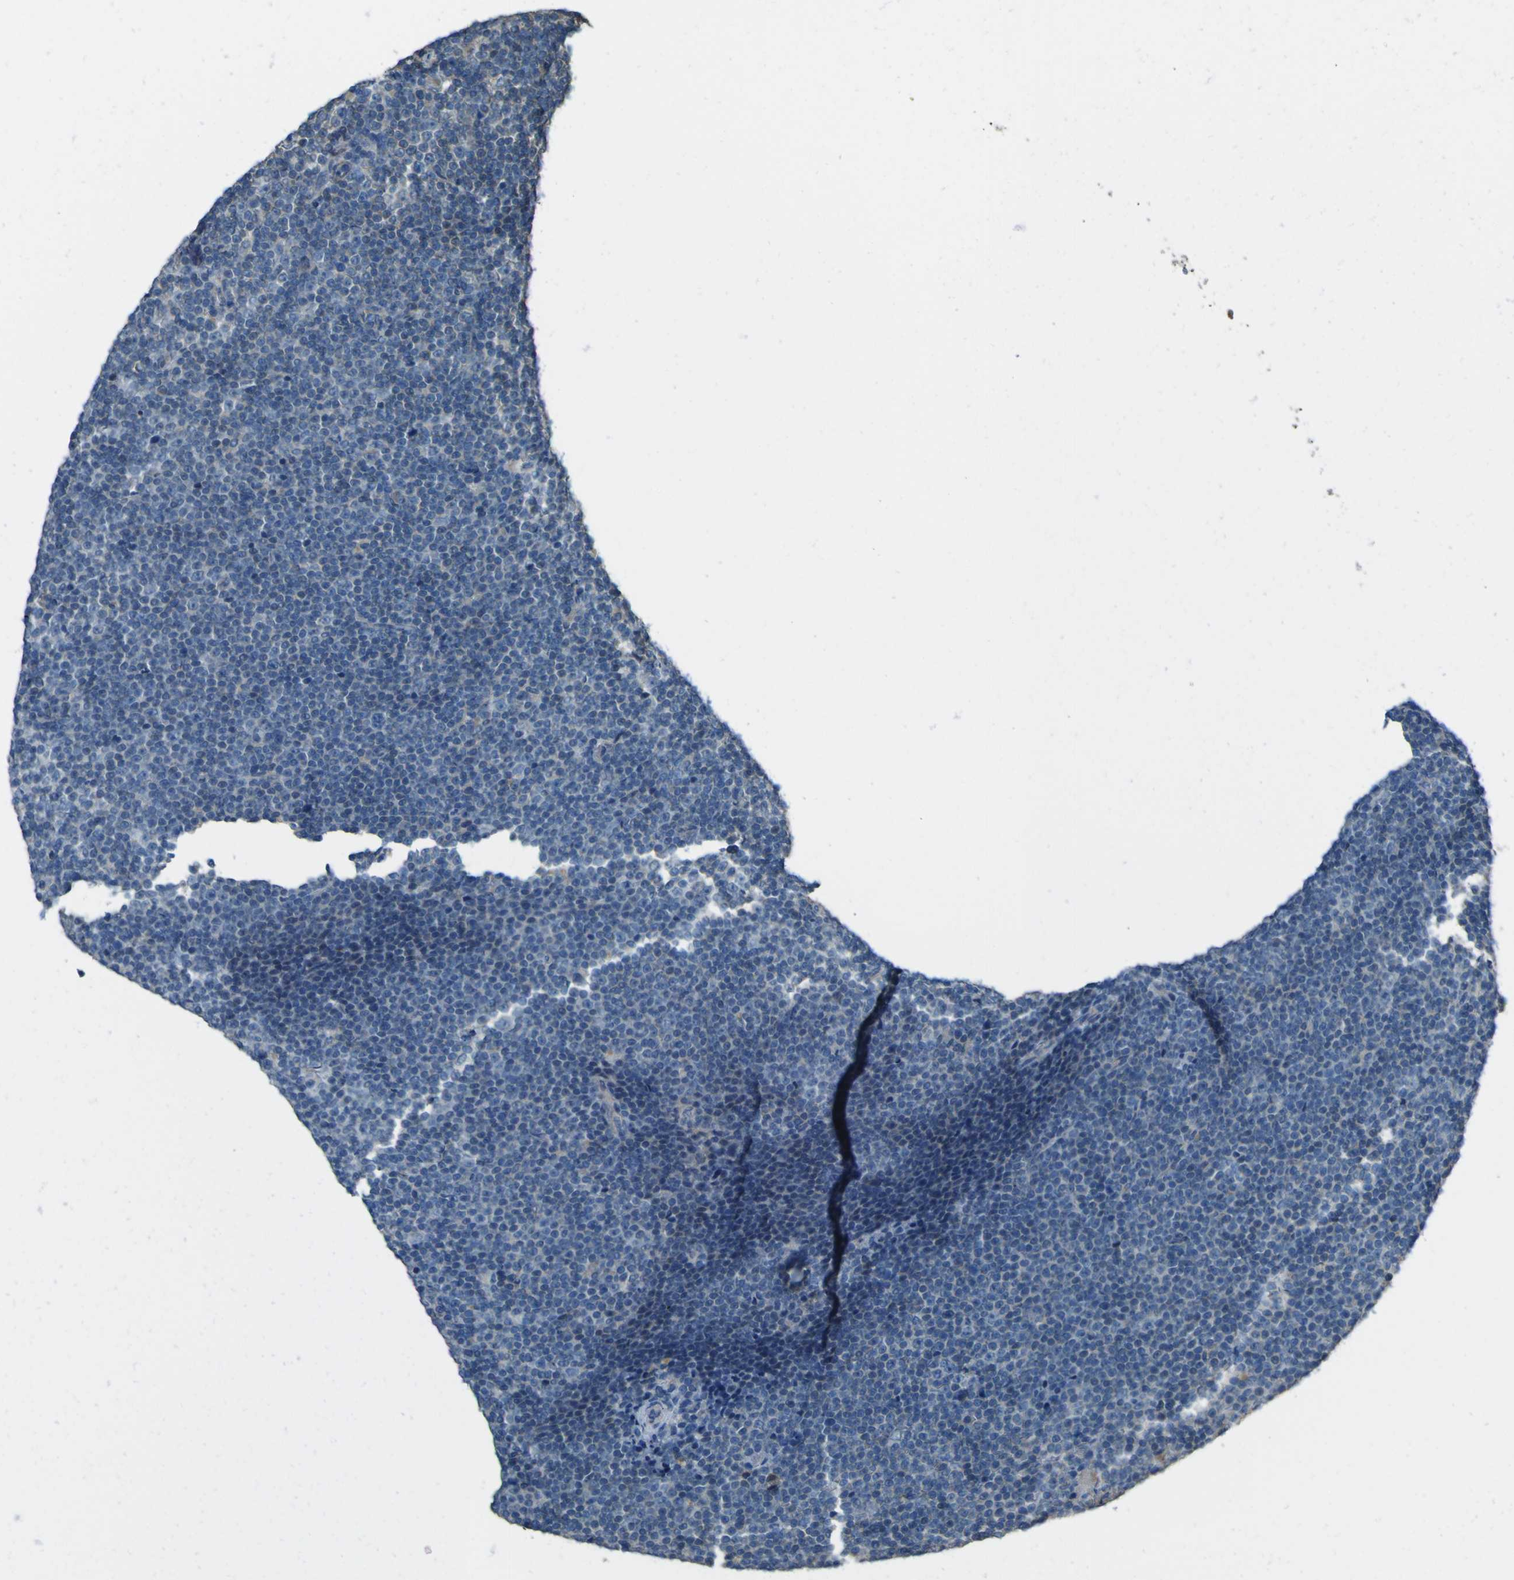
{"staining": {"intensity": "negative", "quantity": "none", "location": "none"}, "tissue": "lymphoma", "cell_type": "Tumor cells", "image_type": "cancer", "snomed": [{"axis": "morphology", "description": "Malignant lymphoma, non-Hodgkin's type, Low grade"}, {"axis": "topography", "description": "Lymph node"}], "caption": "High magnification brightfield microscopy of lymphoma stained with DAB (3,3'-diaminobenzidine) (brown) and counterstained with hematoxylin (blue): tumor cells show no significant expression.", "gene": "NAALADL2", "patient": {"sex": "female", "age": 67}}